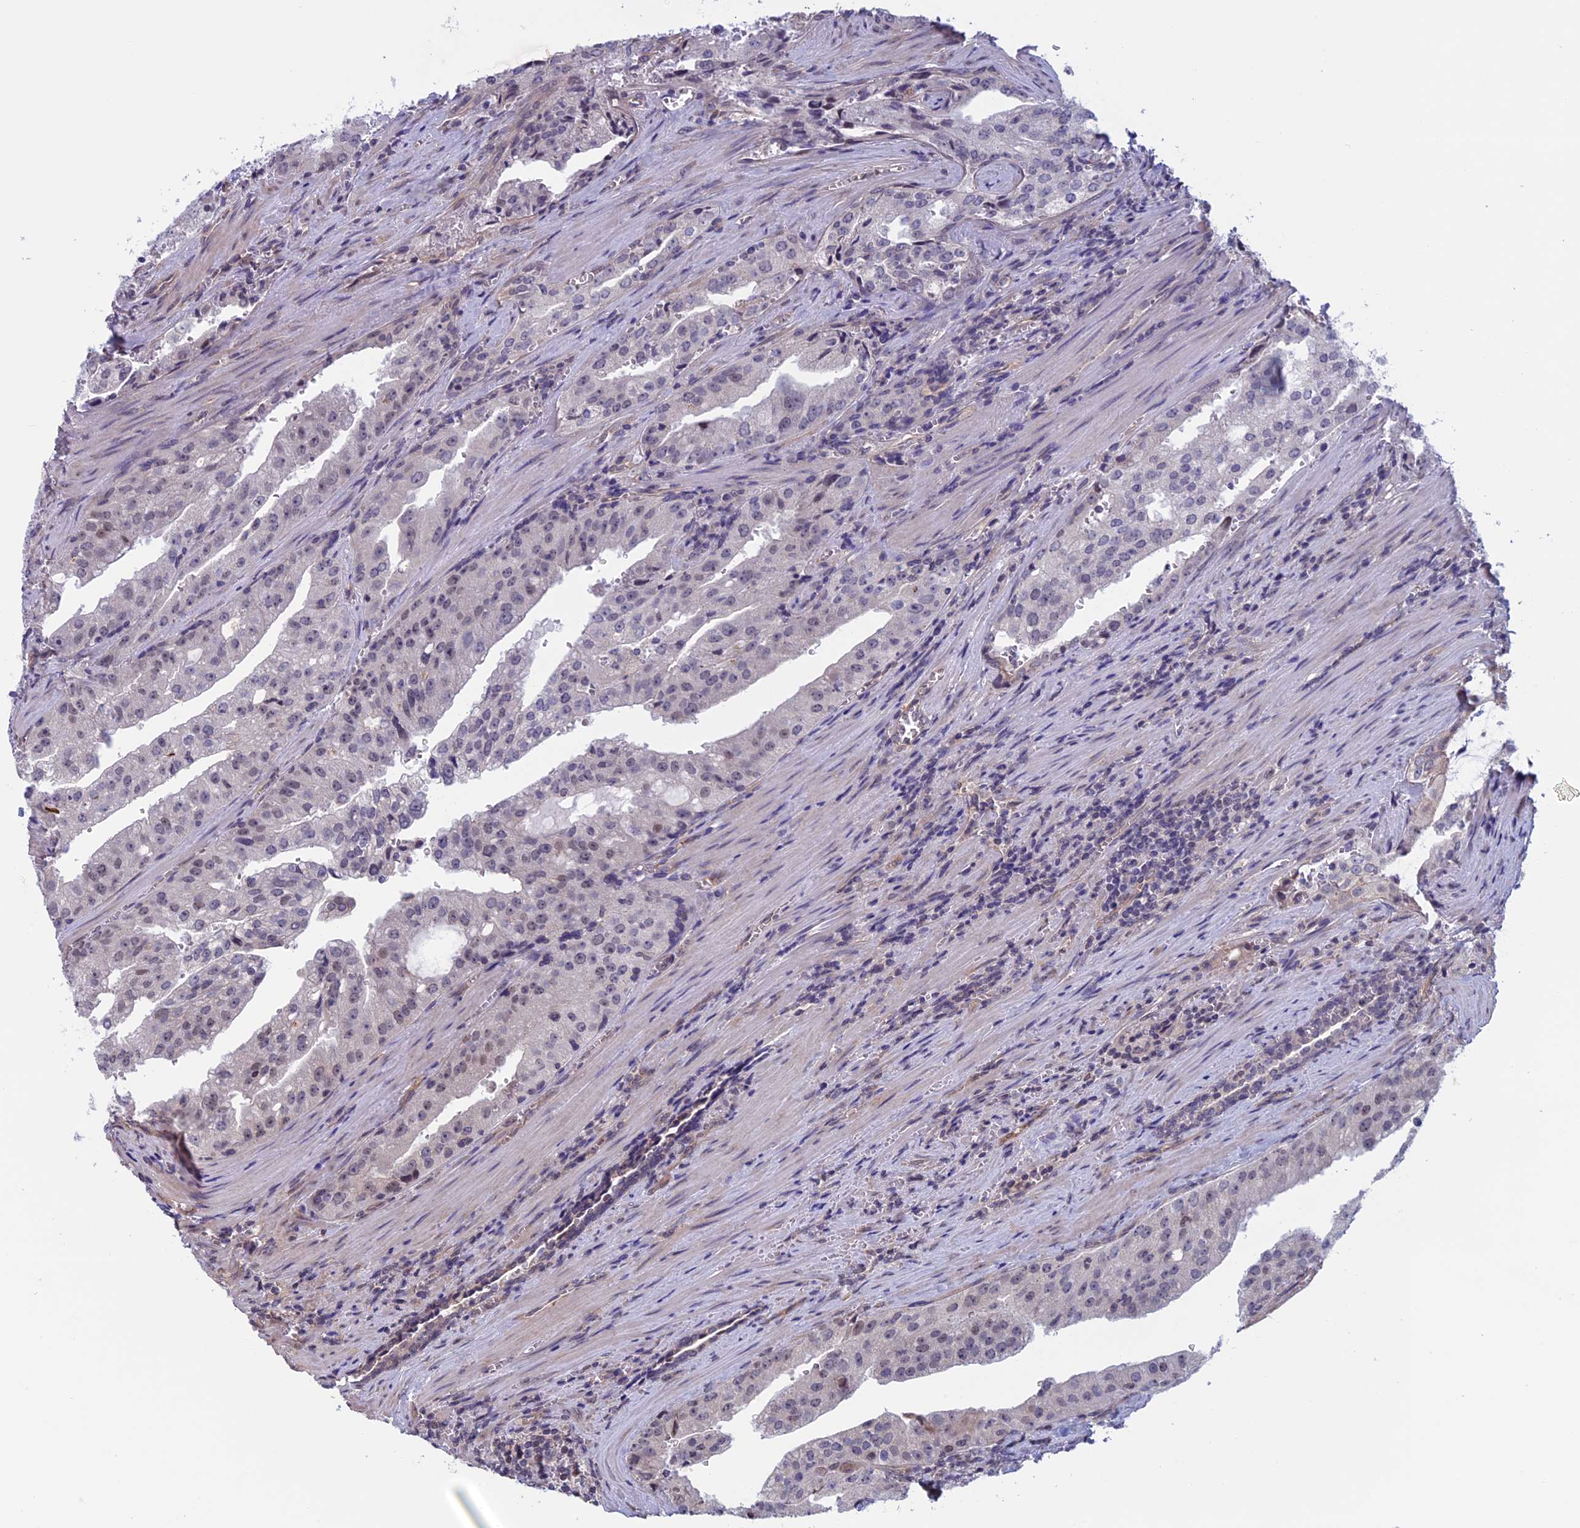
{"staining": {"intensity": "weak", "quantity": "<25%", "location": "nuclear"}, "tissue": "prostate cancer", "cell_type": "Tumor cells", "image_type": "cancer", "snomed": [{"axis": "morphology", "description": "Adenocarcinoma, High grade"}, {"axis": "topography", "description": "Prostate"}], "caption": "Immunohistochemical staining of prostate cancer (adenocarcinoma (high-grade)) shows no significant expression in tumor cells. (DAB immunohistochemistry (IHC) visualized using brightfield microscopy, high magnification).", "gene": "SLC1A6", "patient": {"sex": "male", "age": 68}}